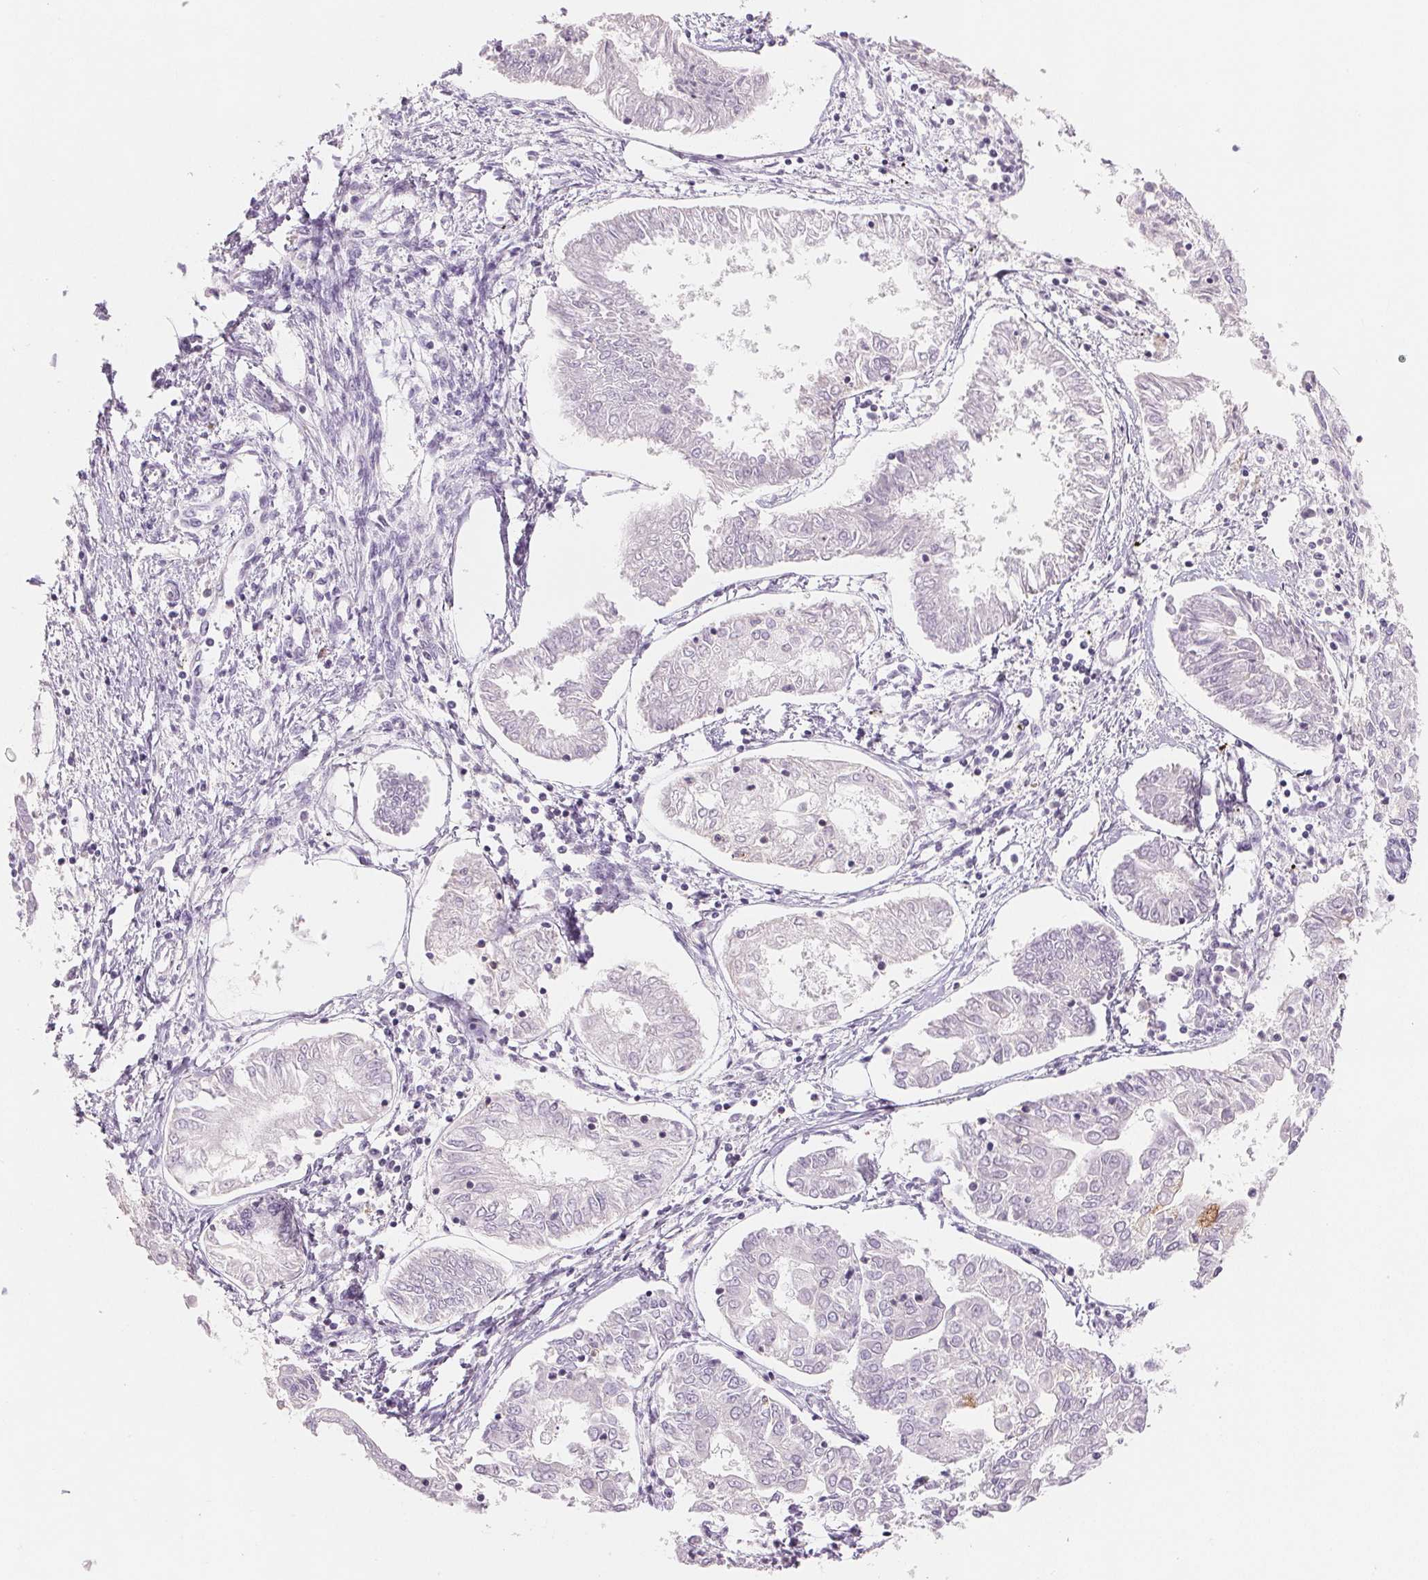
{"staining": {"intensity": "negative", "quantity": "none", "location": "none"}, "tissue": "endometrial cancer", "cell_type": "Tumor cells", "image_type": "cancer", "snomed": [{"axis": "morphology", "description": "Adenocarcinoma, NOS"}, {"axis": "topography", "description": "Endometrium"}], "caption": "DAB (3,3'-diaminobenzidine) immunohistochemical staining of human endometrial cancer (adenocarcinoma) demonstrates no significant positivity in tumor cells.", "gene": "CD69", "patient": {"sex": "female", "age": 68}}